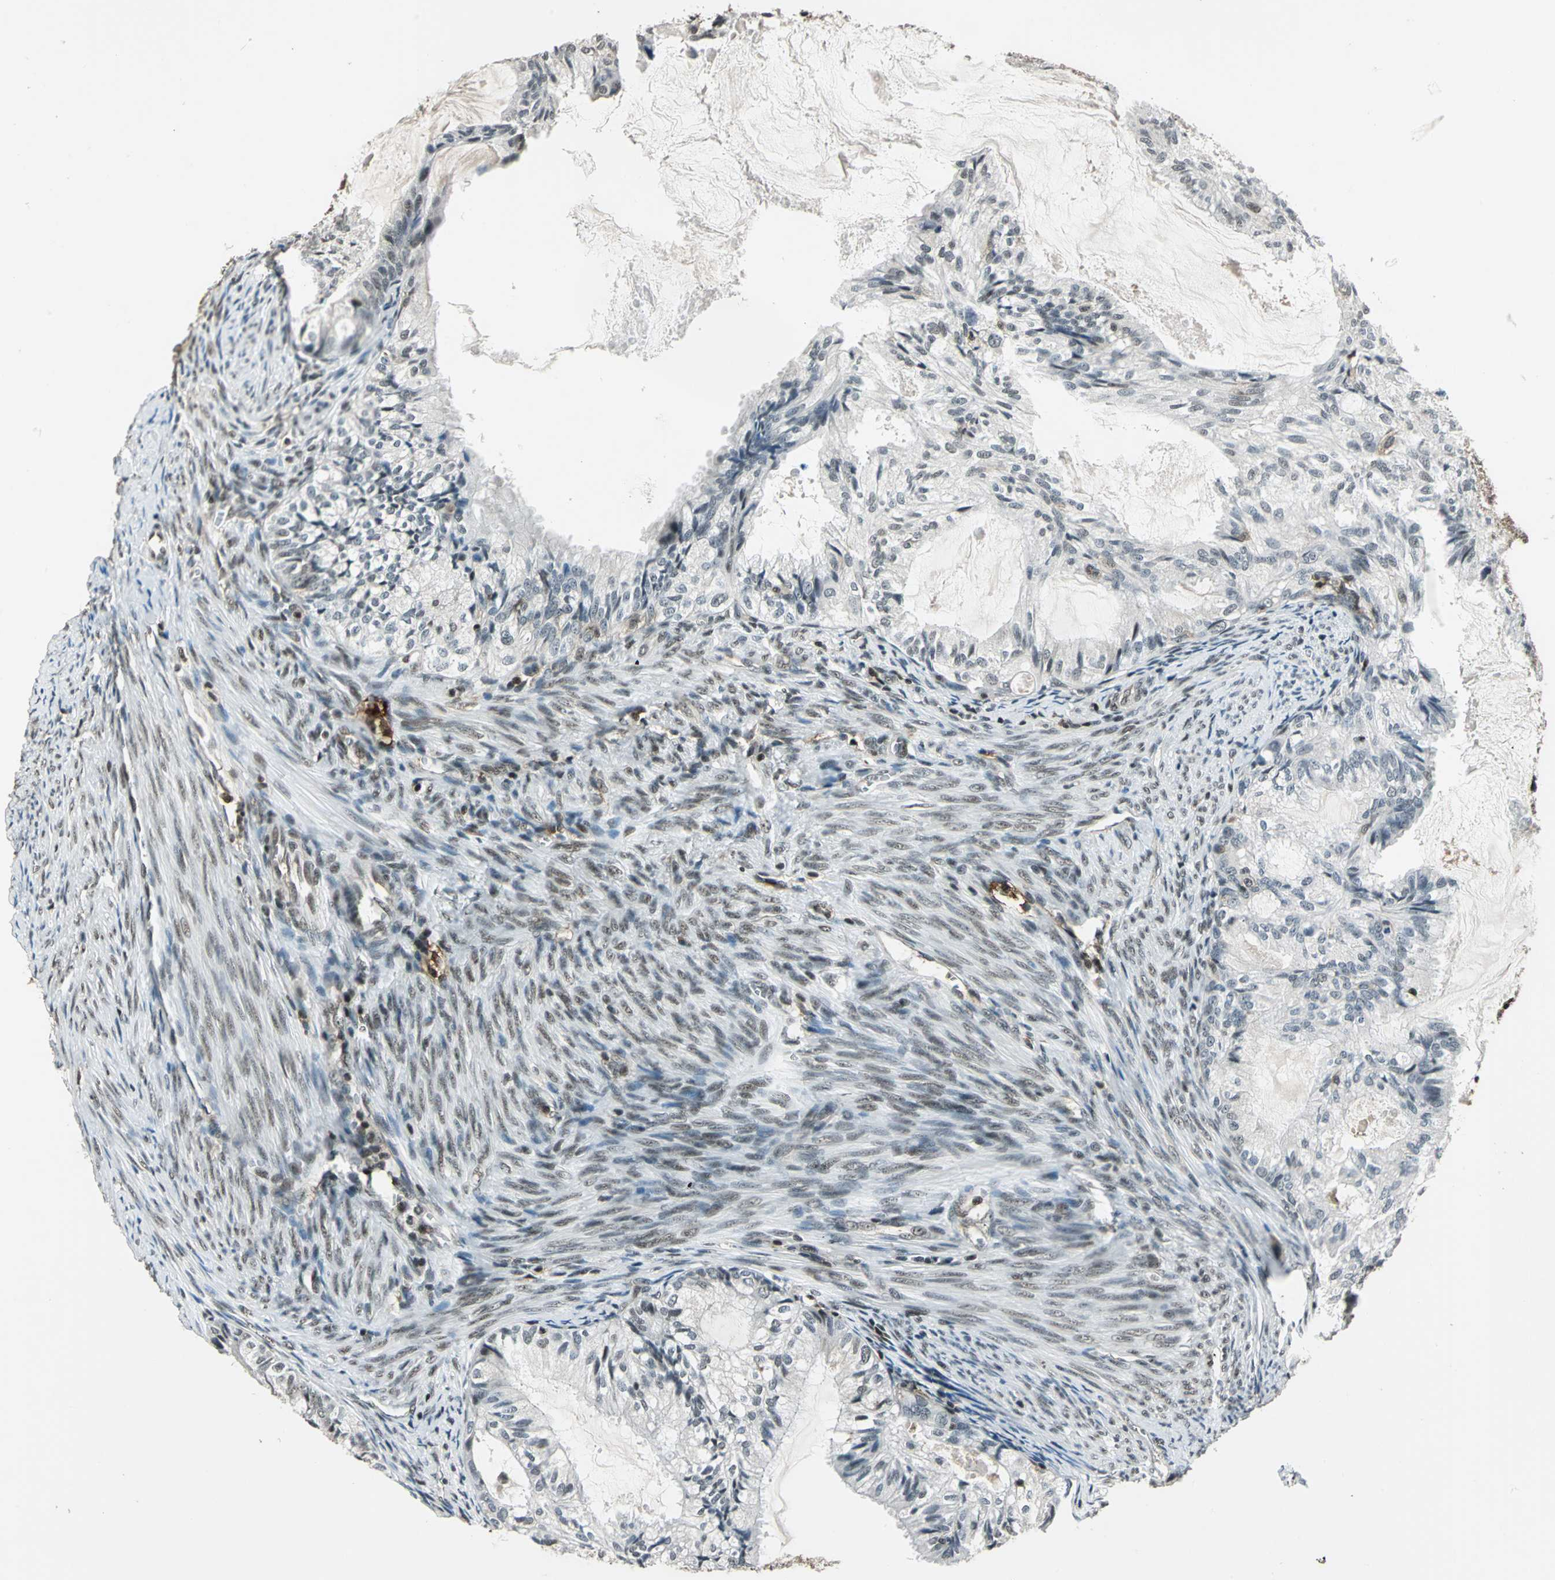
{"staining": {"intensity": "weak", "quantity": "25%-75%", "location": "nuclear"}, "tissue": "cervical cancer", "cell_type": "Tumor cells", "image_type": "cancer", "snomed": [{"axis": "morphology", "description": "Normal tissue, NOS"}, {"axis": "morphology", "description": "Adenocarcinoma, NOS"}, {"axis": "topography", "description": "Cervix"}, {"axis": "topography", "description": "Endometrium"}], "caption": "Cervical adenocarcinoma stained with IHC demonstrates weak nuclear expression in approximately 25%-75% of tumor cells.", "gene": "NR2C2", "patient": {"sex": "female", "age": 86}}